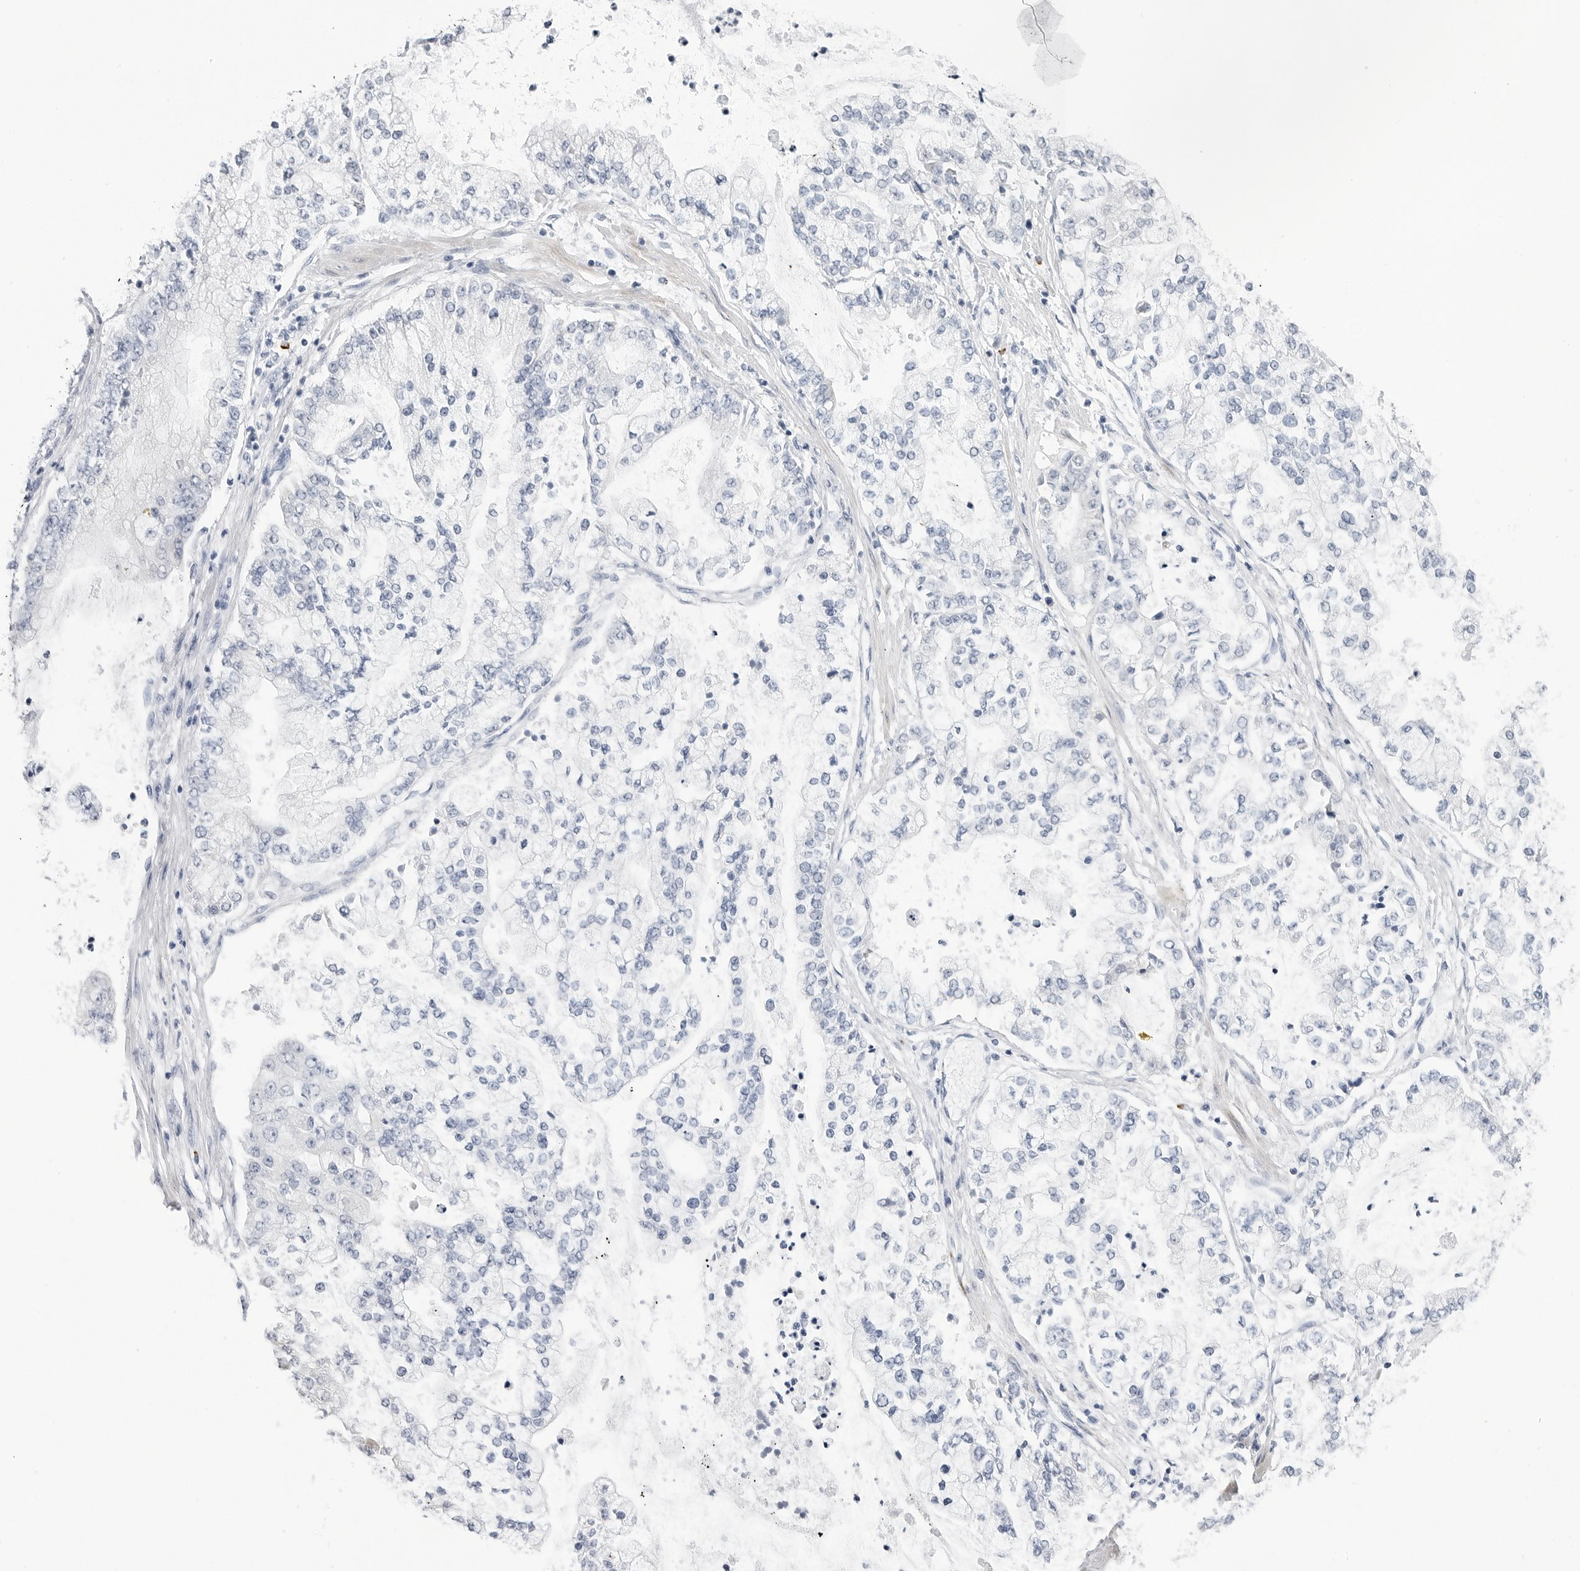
{"staining": {"intensity": "negative", "quantity": "none", "location": "none"}, "tissue": "stomach cancer", "cell_type": "Tumor cells", "image_type": "cancer", "snomed": [{"axis": "morphology", "description": "Adenocarcinoma, NOS"}, {"axis": "topography", "description": "Stomach"}], "caption": "The photomicrograph shows no staining of tumor cells in stomach cancer.", "gene": "HSPB7", "patient": {"sex": "male", "age": 76}}